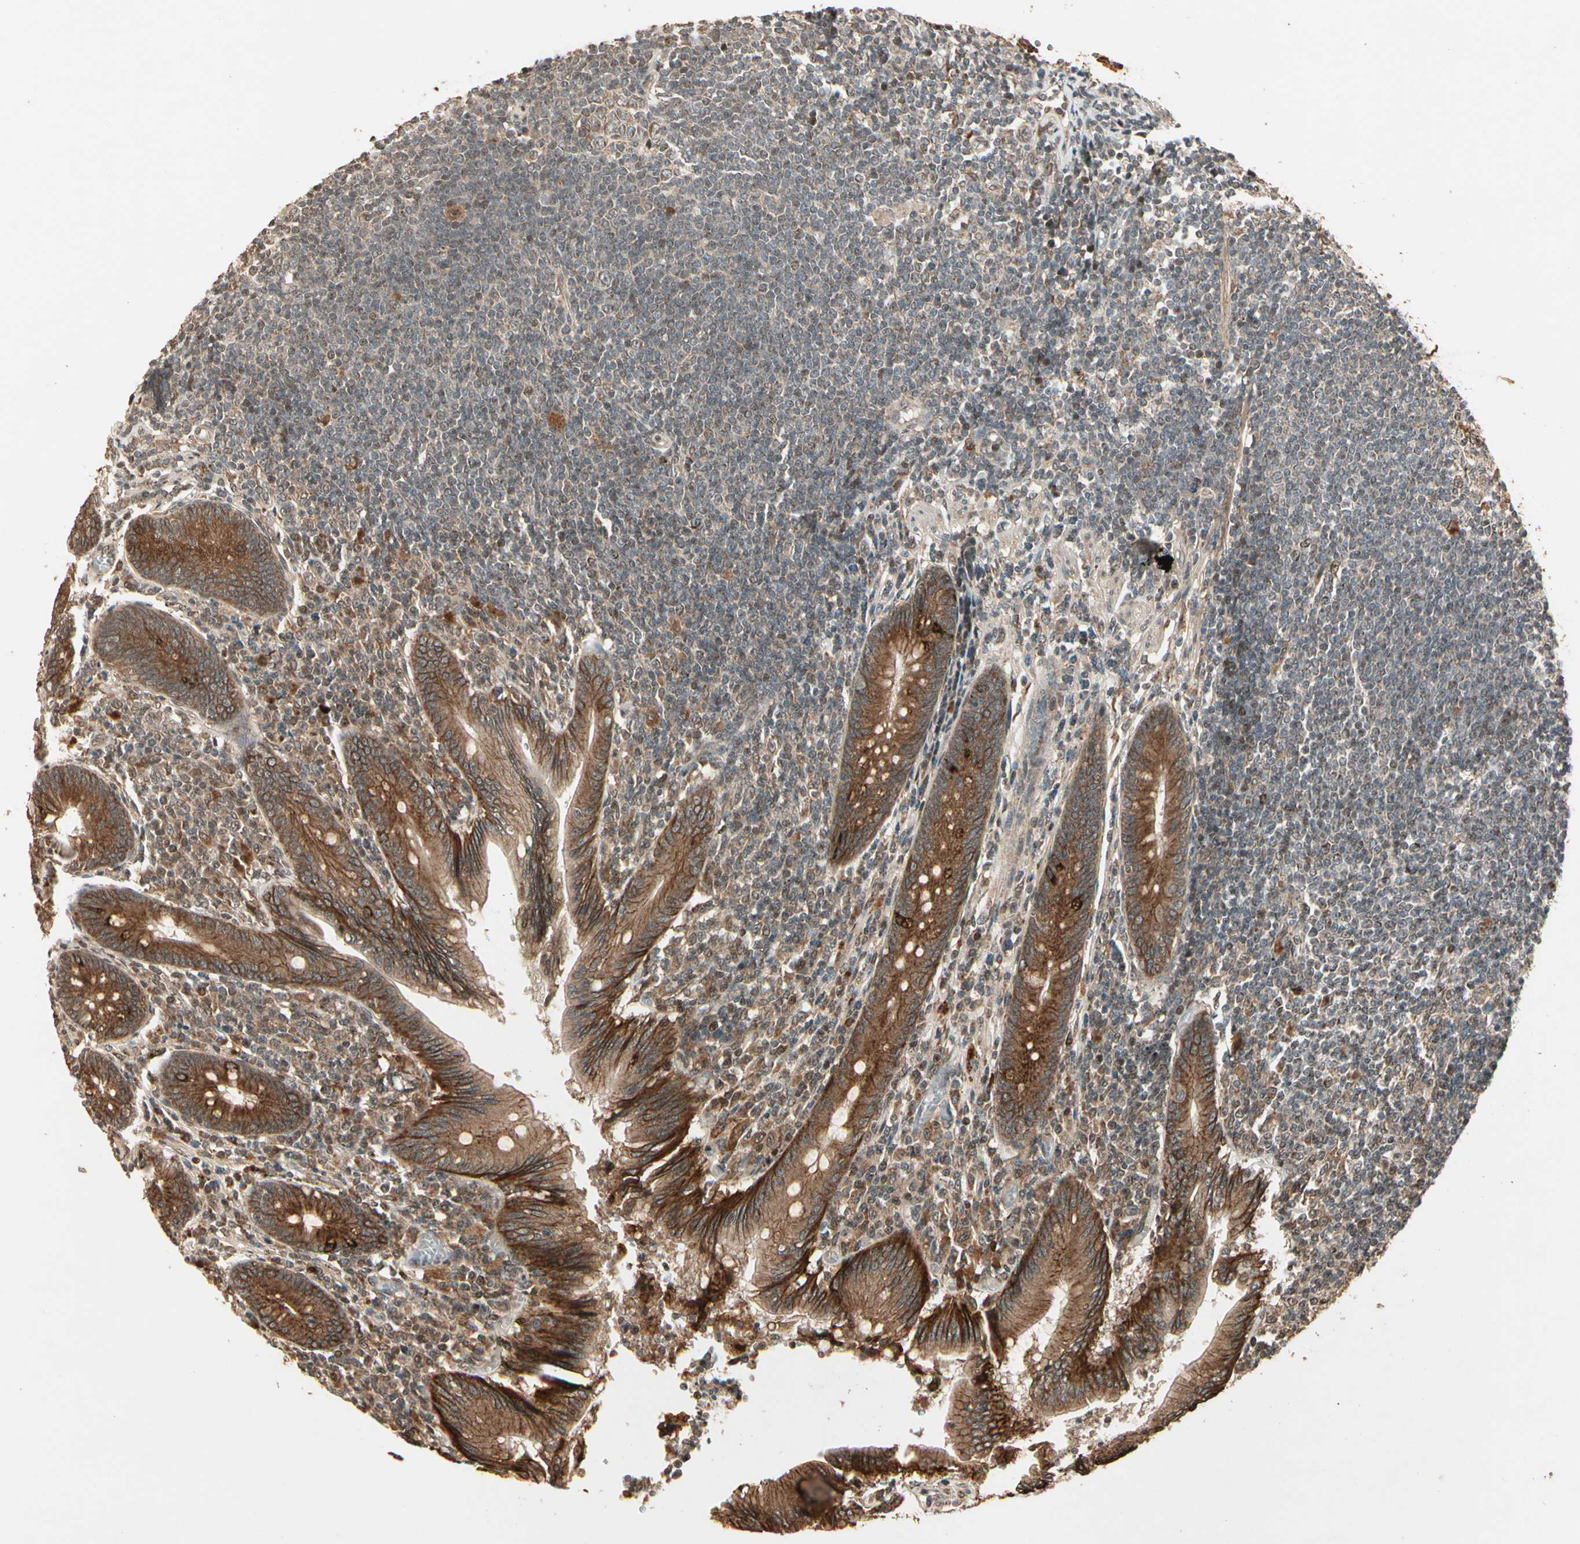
{"staining": {"intensity": "strong", "quantity": ">75%", "location": "cytoplasmic/membranous"}, "tissue": "appendix", "cell_type": "Glandular cells", "image_type": "normal", "snomed": [{"axis": "morphology", "description": "Normal tissue, NOS"}, {"axis": "morphology", "description": "Inflammation, NOS"}, {"axis": "topography", "description": "Appendix"}], "caption": "High-magnification brightfield microscopy of benign appendix stained with DAB (3,3'-diaminobenzidine) (brown) and counterstained with hematoxylin (blue). glandular cells exhibit strong cytoplasmic/membranous expression is present in approximately>75% of cells. (IHC, brightfield microscopy, high magnification).", "gene": "GLUL", "patient": {"sex": "male", "age": 46}}